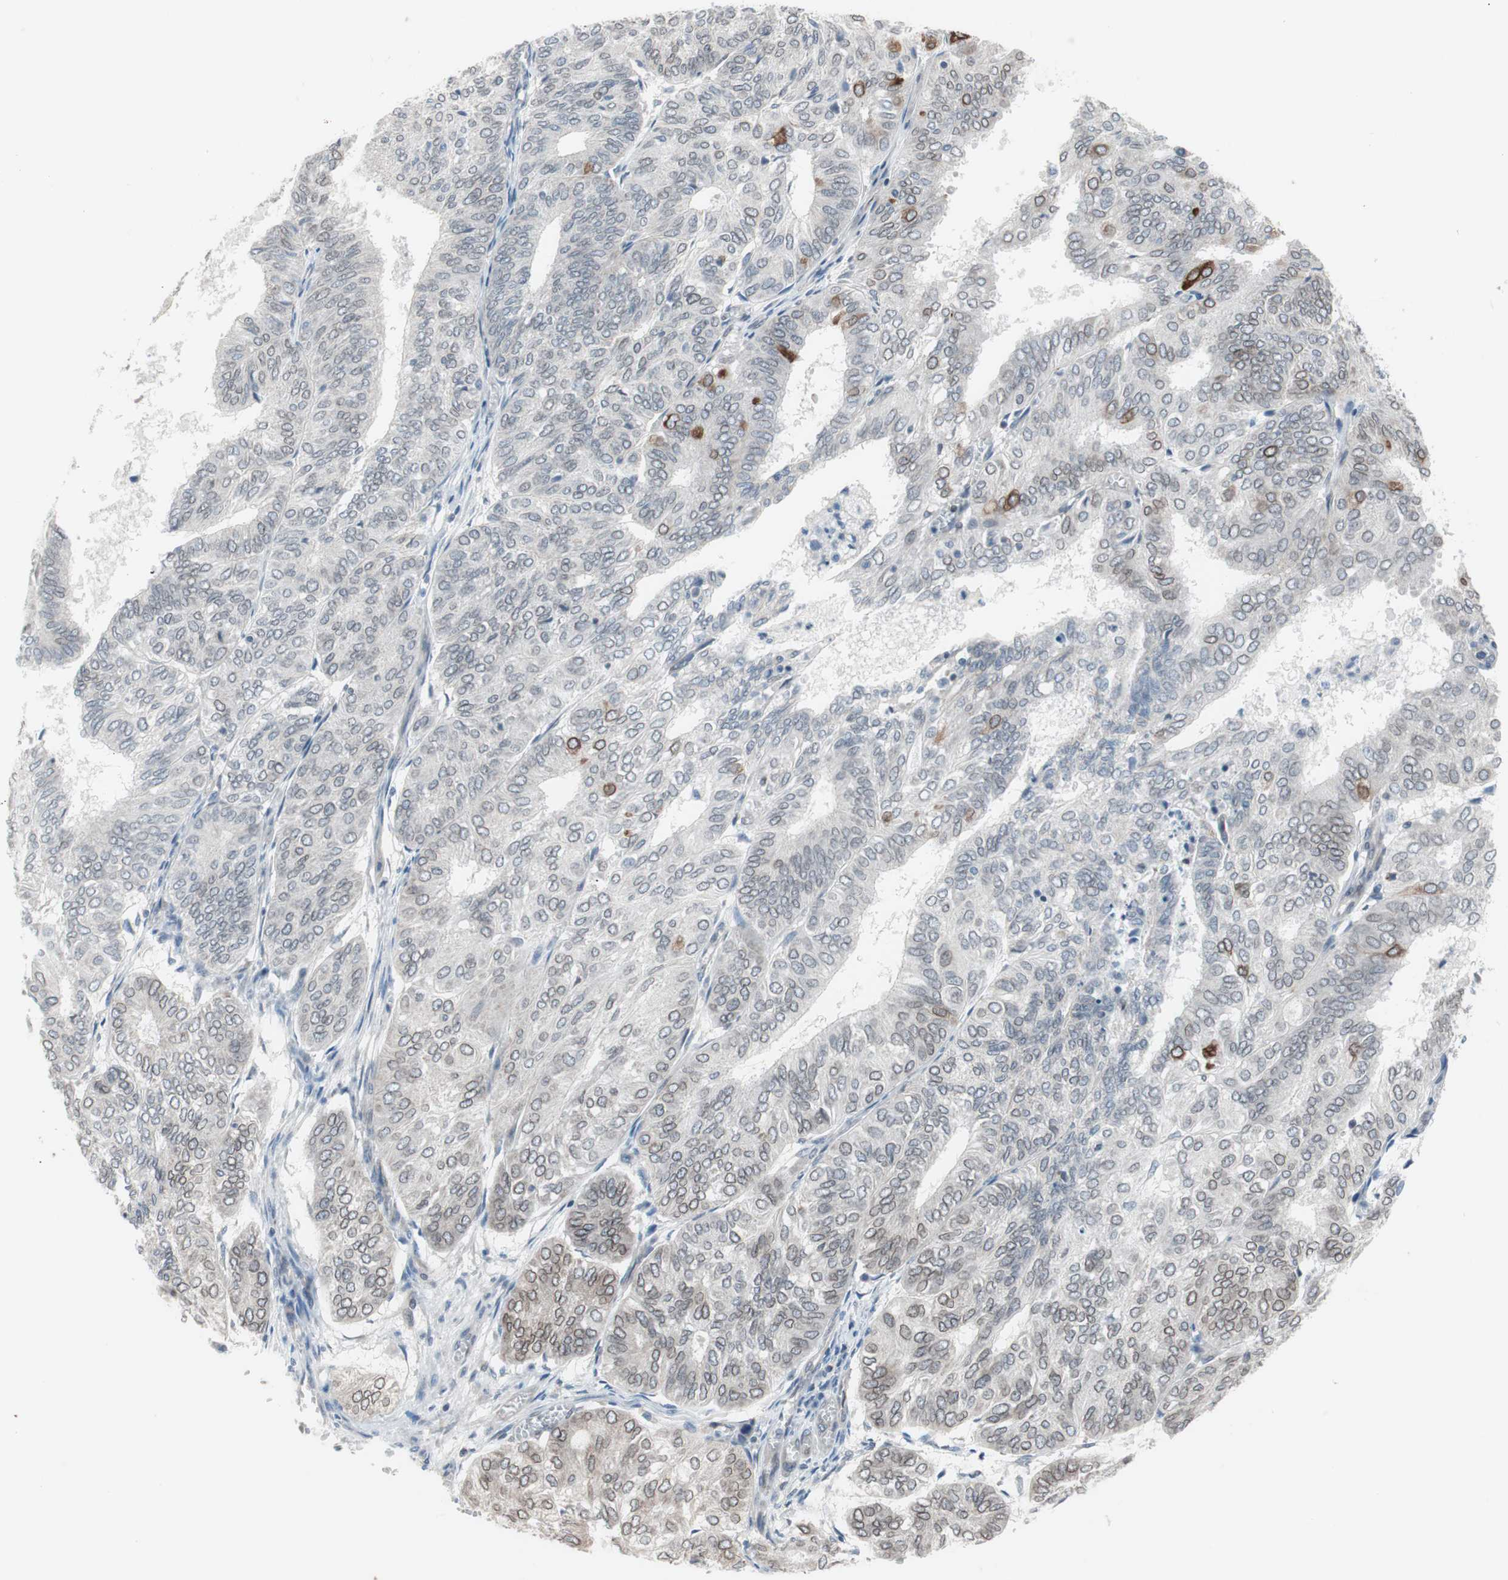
{"staining": {"intensity": "strong", "quantity": "<25%", "location": "cytoplasmic/membranous,nuclear"}, "tissue": "endometrial cancer", "cell_type": "Tumor cells", "image_type": "cancer", "snomed": [{"axis": "morphology", "description": "Adenocarcinoma, NOS"}, {"axis": "topography", "description": "Uterus"}], "caption": "A photomicrograph showing strong cytoplasmic/membranous and nuclear staining in about <25% of tumor cells in endometrial adenocarcinoma, as visualized by brown immunohistochemical staining.", "gene": "ARNT2", "patient": {"sex": "female", "age": 60}}